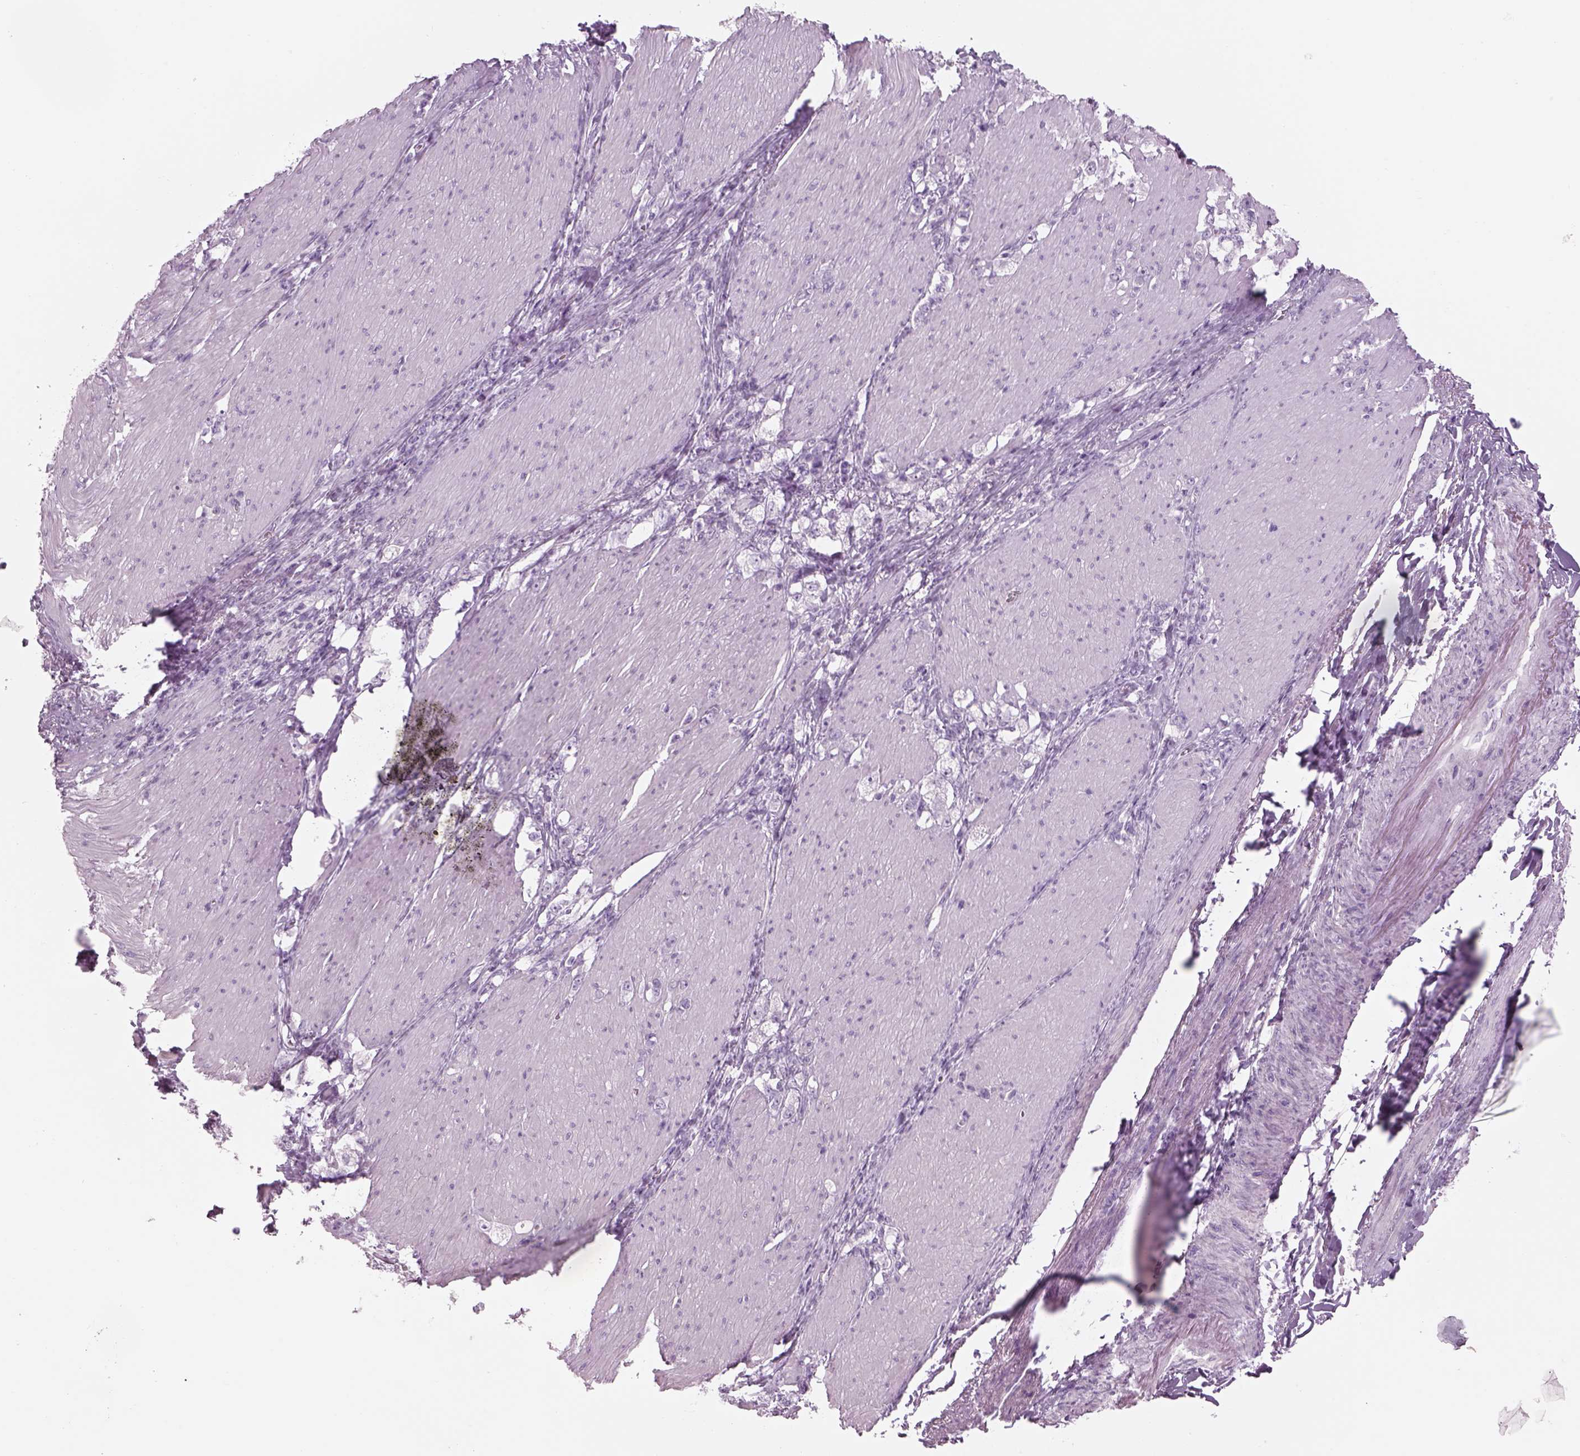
{"staining": {"intensity": "negative", "quantity": "none", "location": "none"}, "tissue": "stomach cancer", "cell_type": "Tumor cells", "image_type": "cancer", "snomed": [{"axis": "morphology", "description": "Adenocarcinoma, NOS"}, {"axis": "topography", "description": "Stomach, lower"}], "caption": "Tumor cells are negative for protein expression in human stomach adenocarcinoma. (DAB (3,3'-diaminobenzidine) immunohistochemistry, high magnification).", "gene": "GAS2L2", "patient": {"sex": "male", "age": 88}}